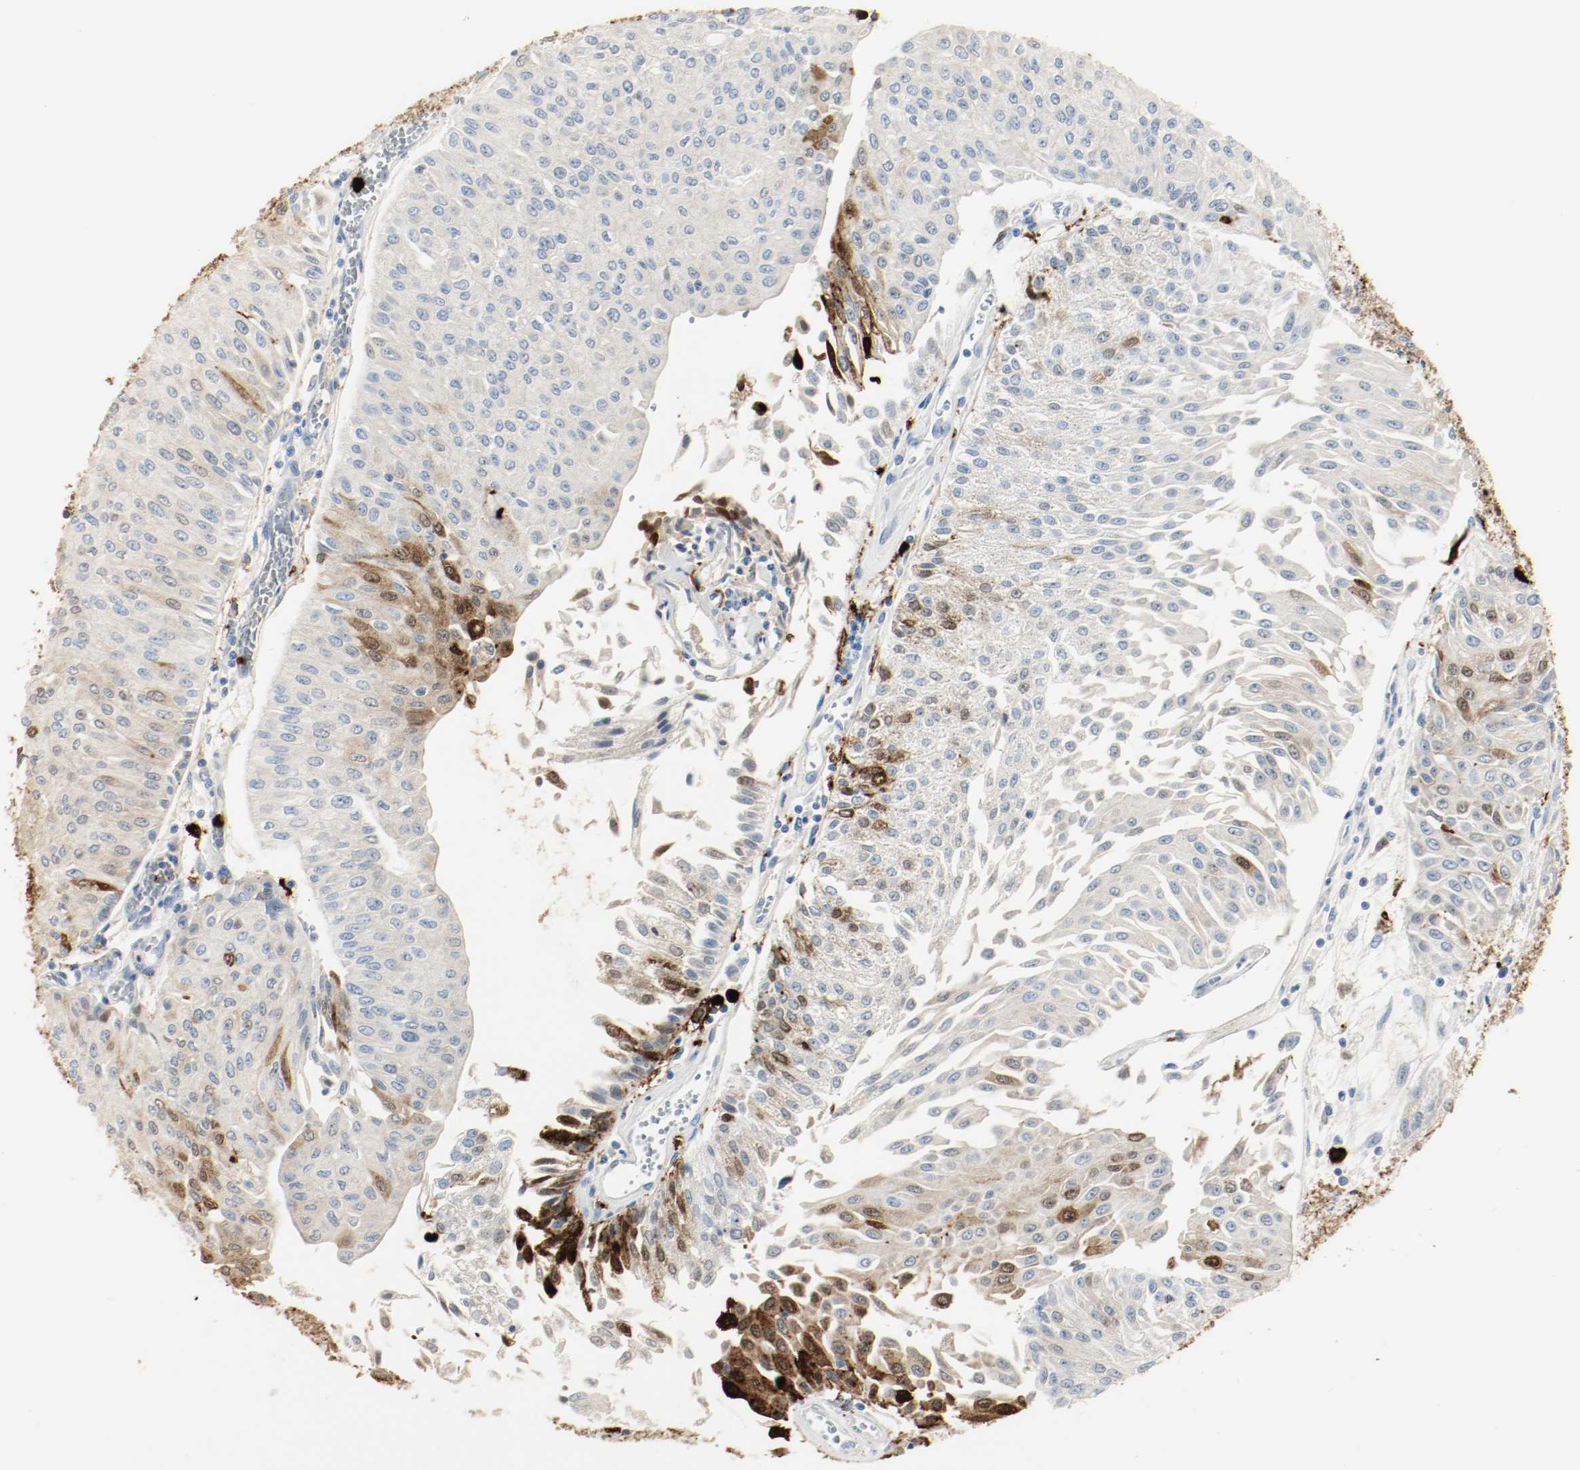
{"staining": {"intensity": "strong", "quantity": "<25%", "location": "cytoplasmic/membranous"}, "tissue": "urothelial cancer", "cell_type": "Tumor cells", "image_type": "cancer", "snomed": [{"axis": "morphology", "description": "Urothelial carcinoma, Low grade"}, {"axis": "topography", "description": "Urinary bladder"}], "caption": "Immunohistochemical staining of human low-grade urothelial carcinoma demonstrates medium levels of strong cytoplasmic/membranous staining in about <25% of tumor cells. (Brightfield microscopy of DAB IHC at high magnification).", "gene": "S100A9", "patient": {"sex": "male", "age": 86}}